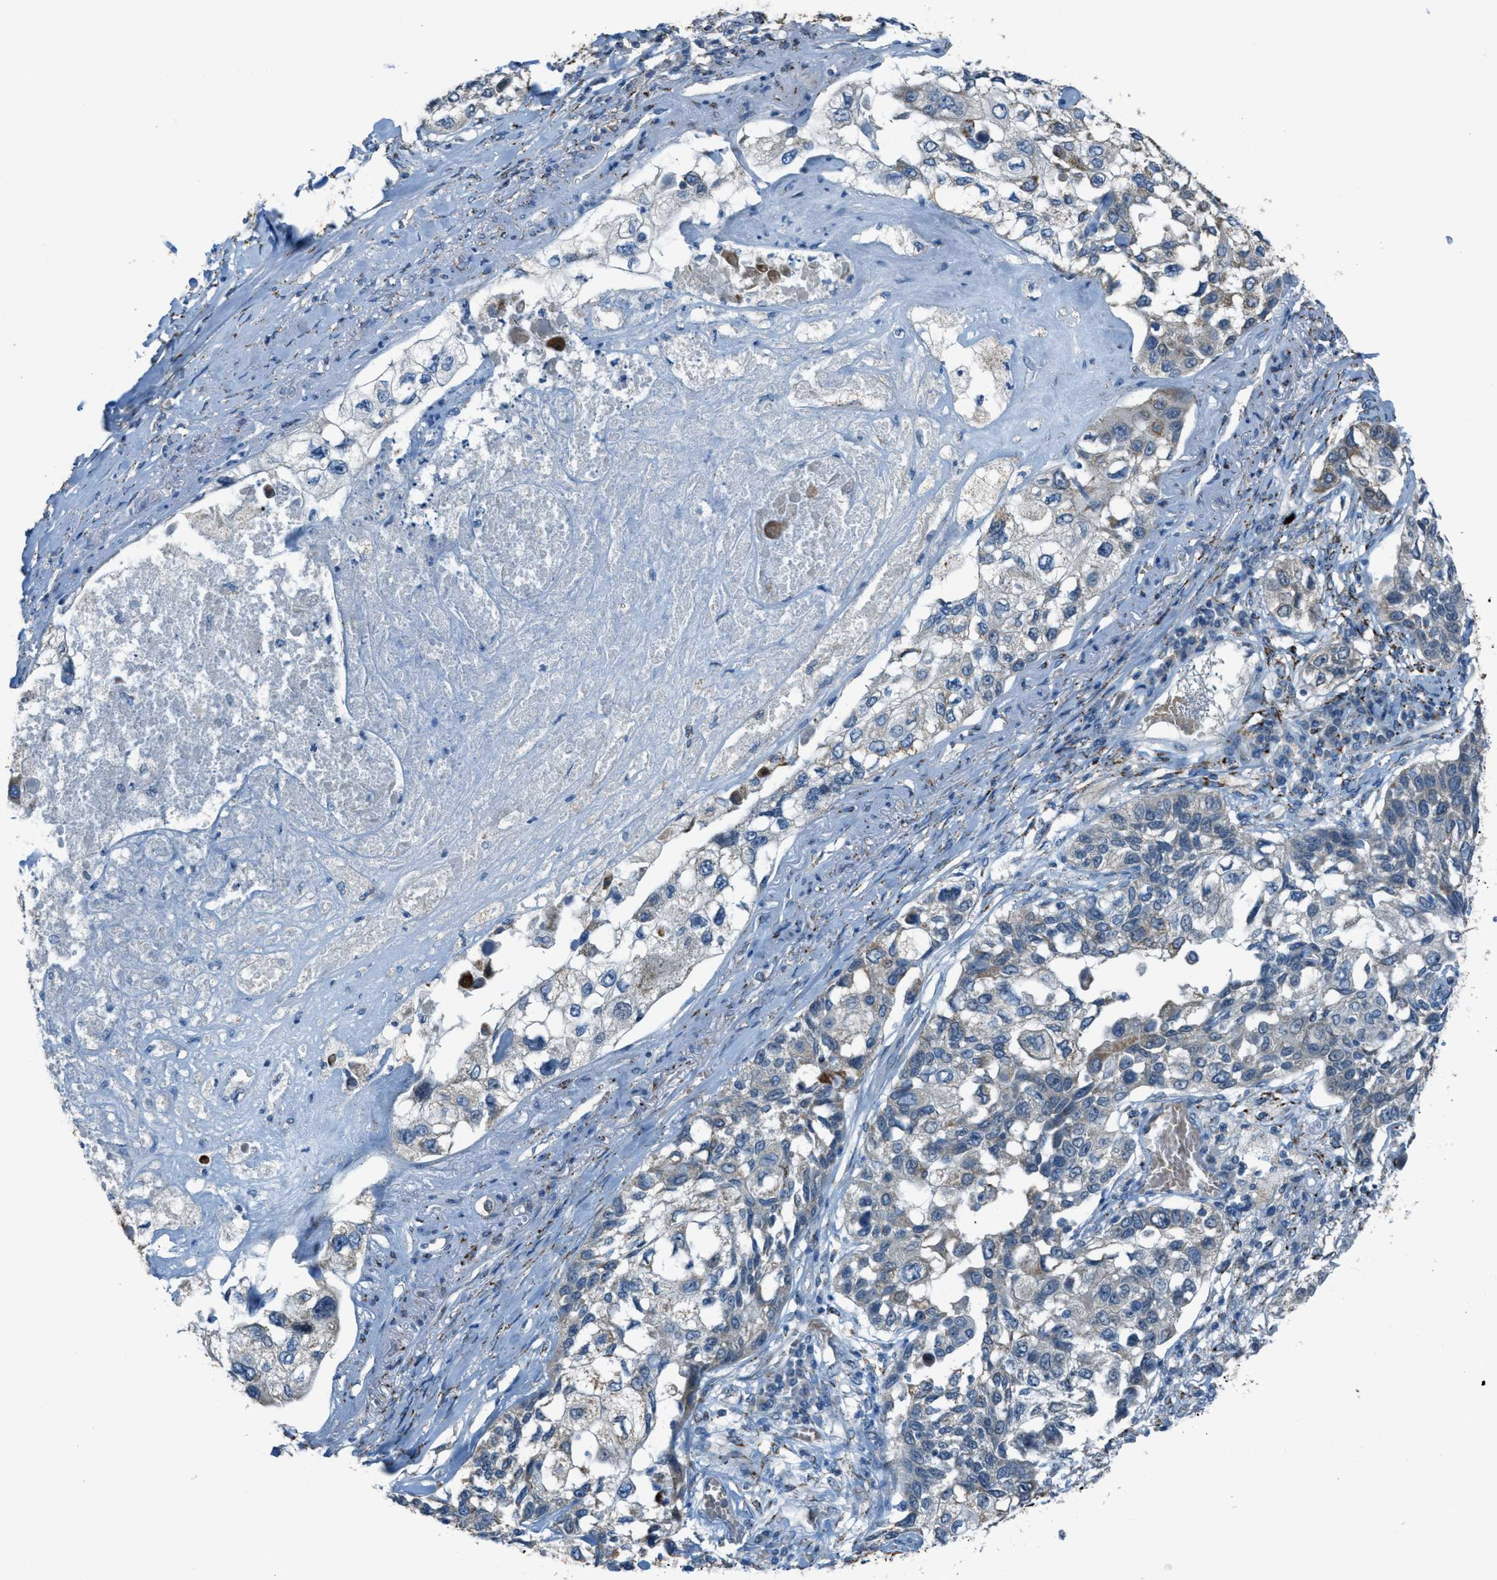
{"staining": {"intensity": "negative", "quantity": "none", "location": "none"}, "tissue": "lung cancer", "cell_type": "Tumor cells", "image_type": "cancer", "snomed": [{"axis": "morphology", "description": "Squamous cell carcinoma, NOS"}, {"axis": "topography", "description": "Lung"}], "caption": "An IHC photomicrograph of lung cancer is shown. There is no staining in tumor cells of lung cancer.", "gene": "CDON", "patient": {"sex": "male", "age": 71}}